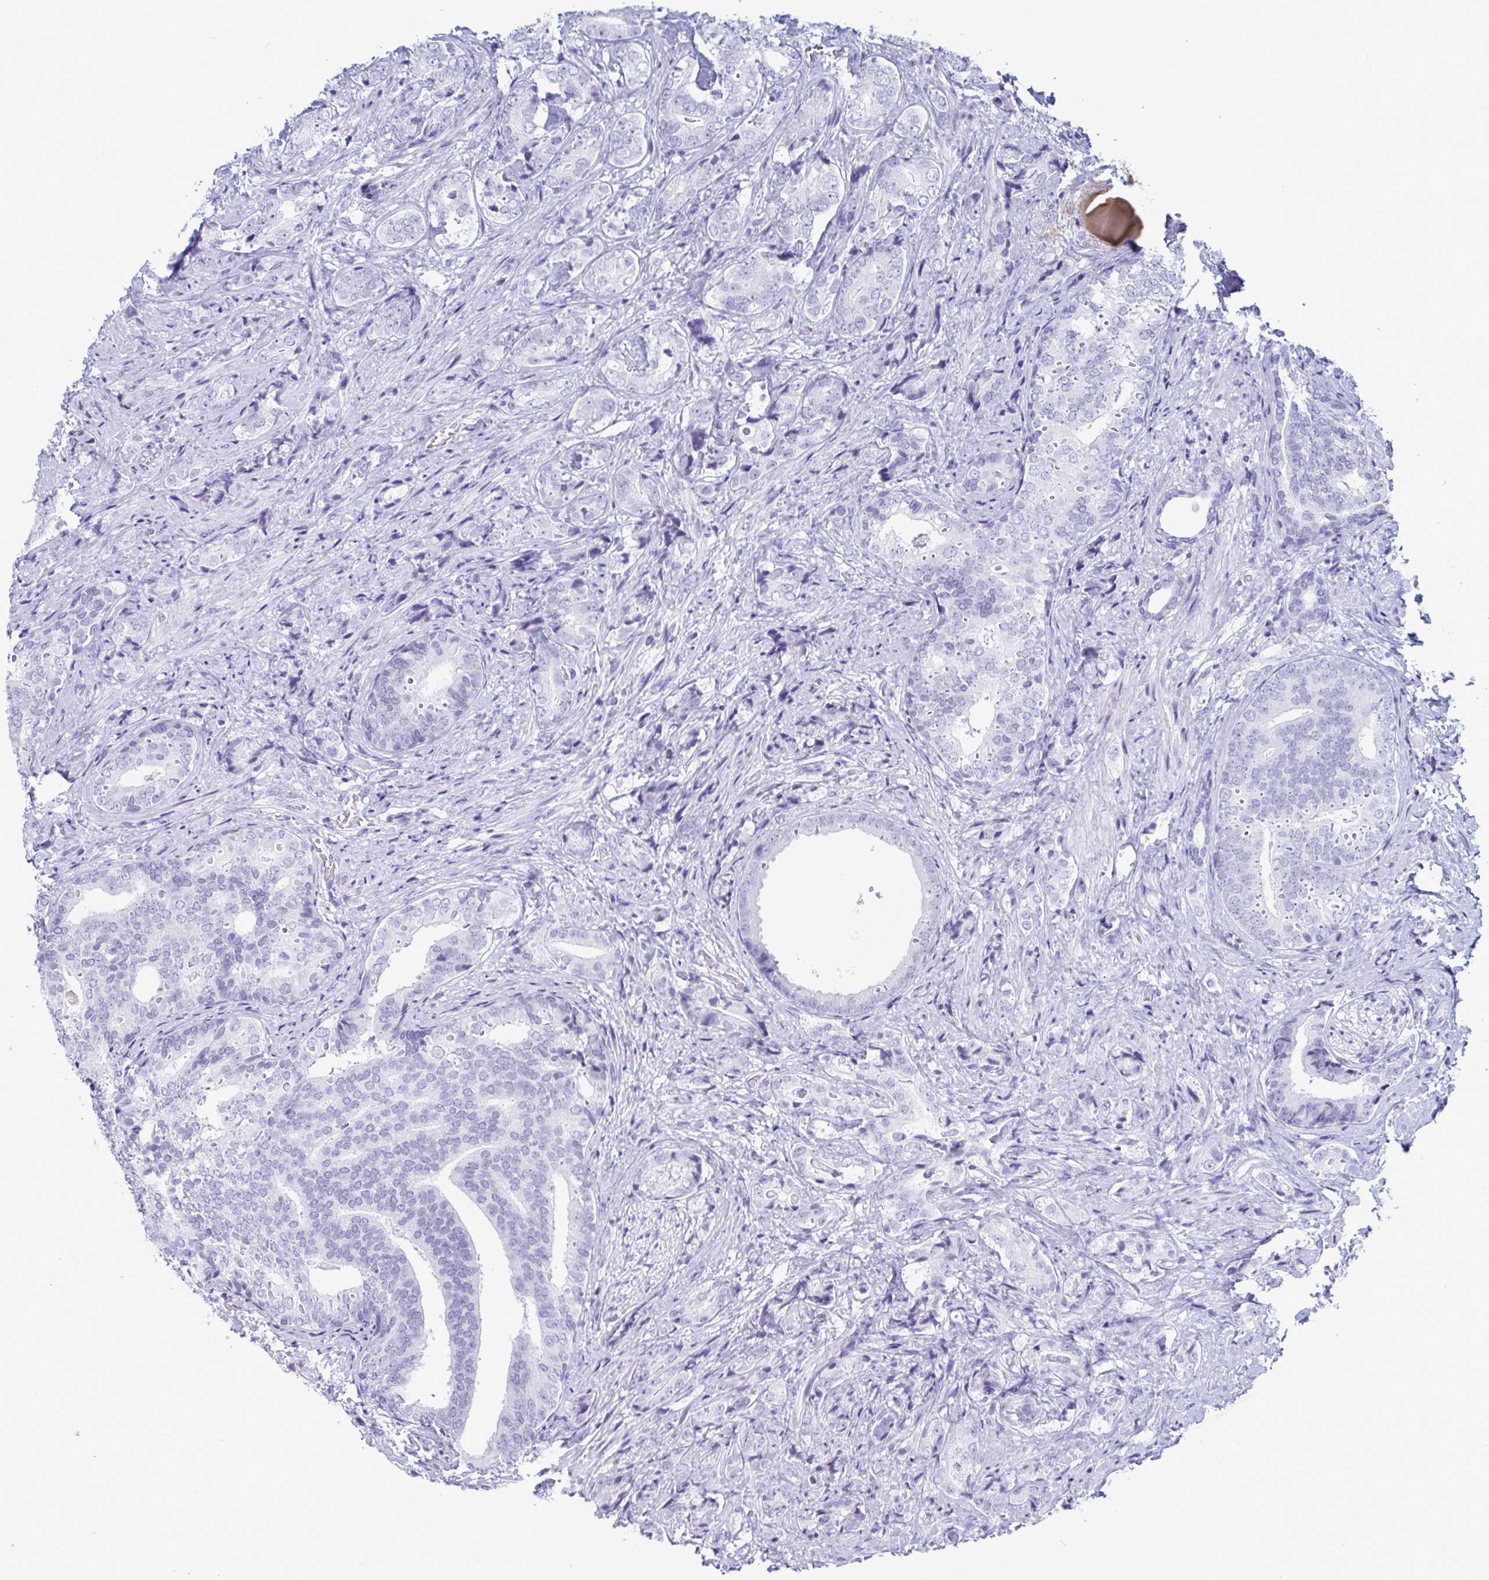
{"staining": {"intensity": "negative", "quantity": "none", "location": "none"}, "tissue": "prostate cancer", "cell_type": "Tumor cells", "image_type": "cancer", "snomed": [{"axis": "morphology", "description": "Adenocarcinoma, High grade"}, {"axis": "topography", "description": "Prostate"}], "caption": "Immunohistochemical staining of human high-grade adenocarcinoma (prostate) displays no significant expression in tumor cells.", "gene": "CDX4", "patient": {"sex": "male", "age": 62}}